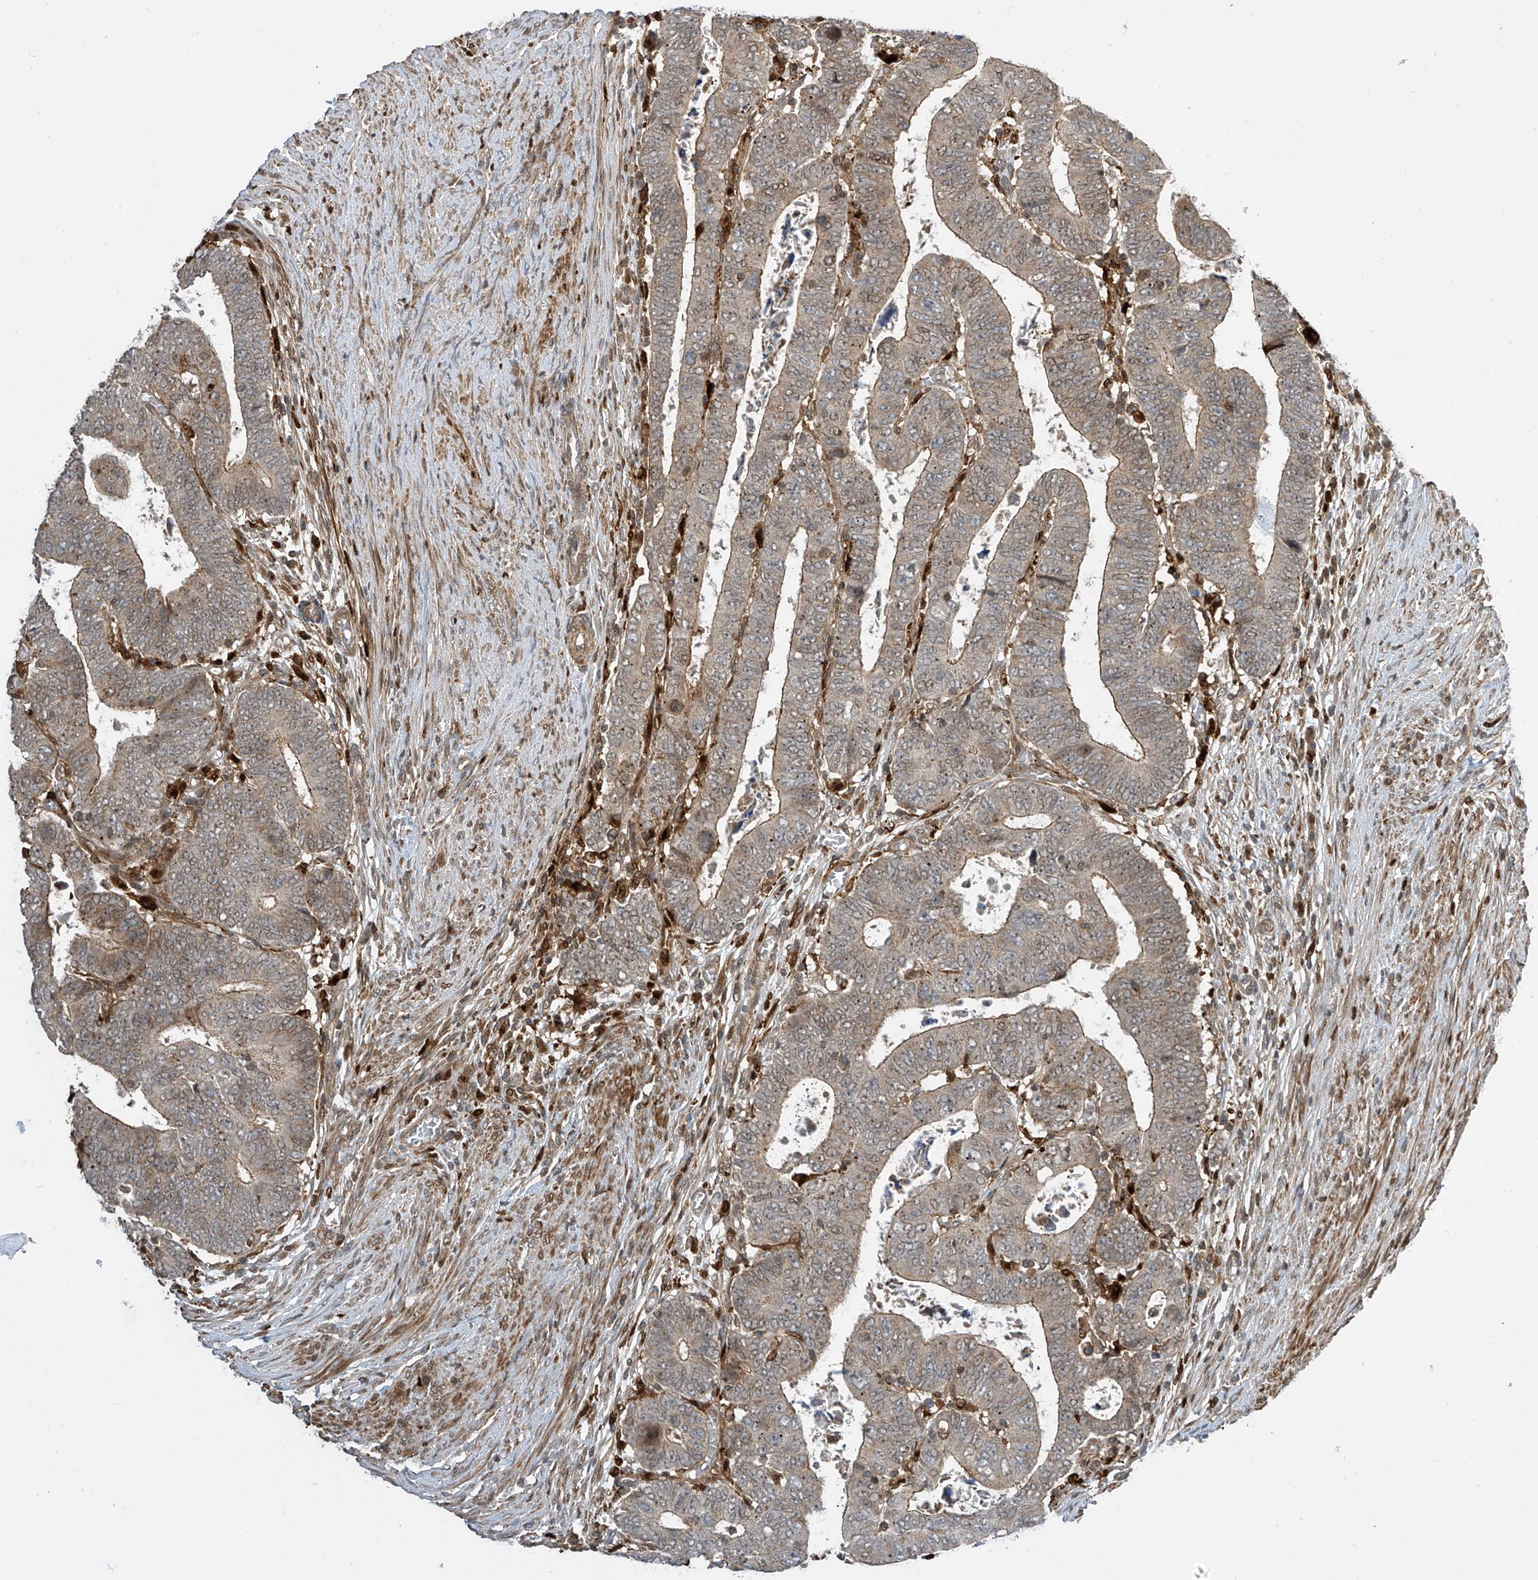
{"staining": {"intensity": "weak", "quantity": "25%-75%", "location": "cytoplasmic/membranous"}, "tissue": "colorectal cancer", "cell_type": "Tumor cells", "image_type": "cancer", "snomed": [{"axis": "morphology", "description": "Normal tissue, NOS"}, {"axis": "morphology", "description": "Adenocarcinoma, NOS"}, {"axis": "topography", "description": "Rectum"}], "caption": "High-magnification brightfield microscopy of adenocarcinoma (colorectal) stained with DAB (brown) and counterstained with hematoxylin (blue). tumor cells exhibit weak cytoplasmic/membranous expression is seen in about25%-75% of cells. (DAB (3,3'-diaminobenzidine) IHC with brightfield microscopy, high magnification).", "gene": "ATAD2B", "patient": {"sex": "female", "age": 65}}